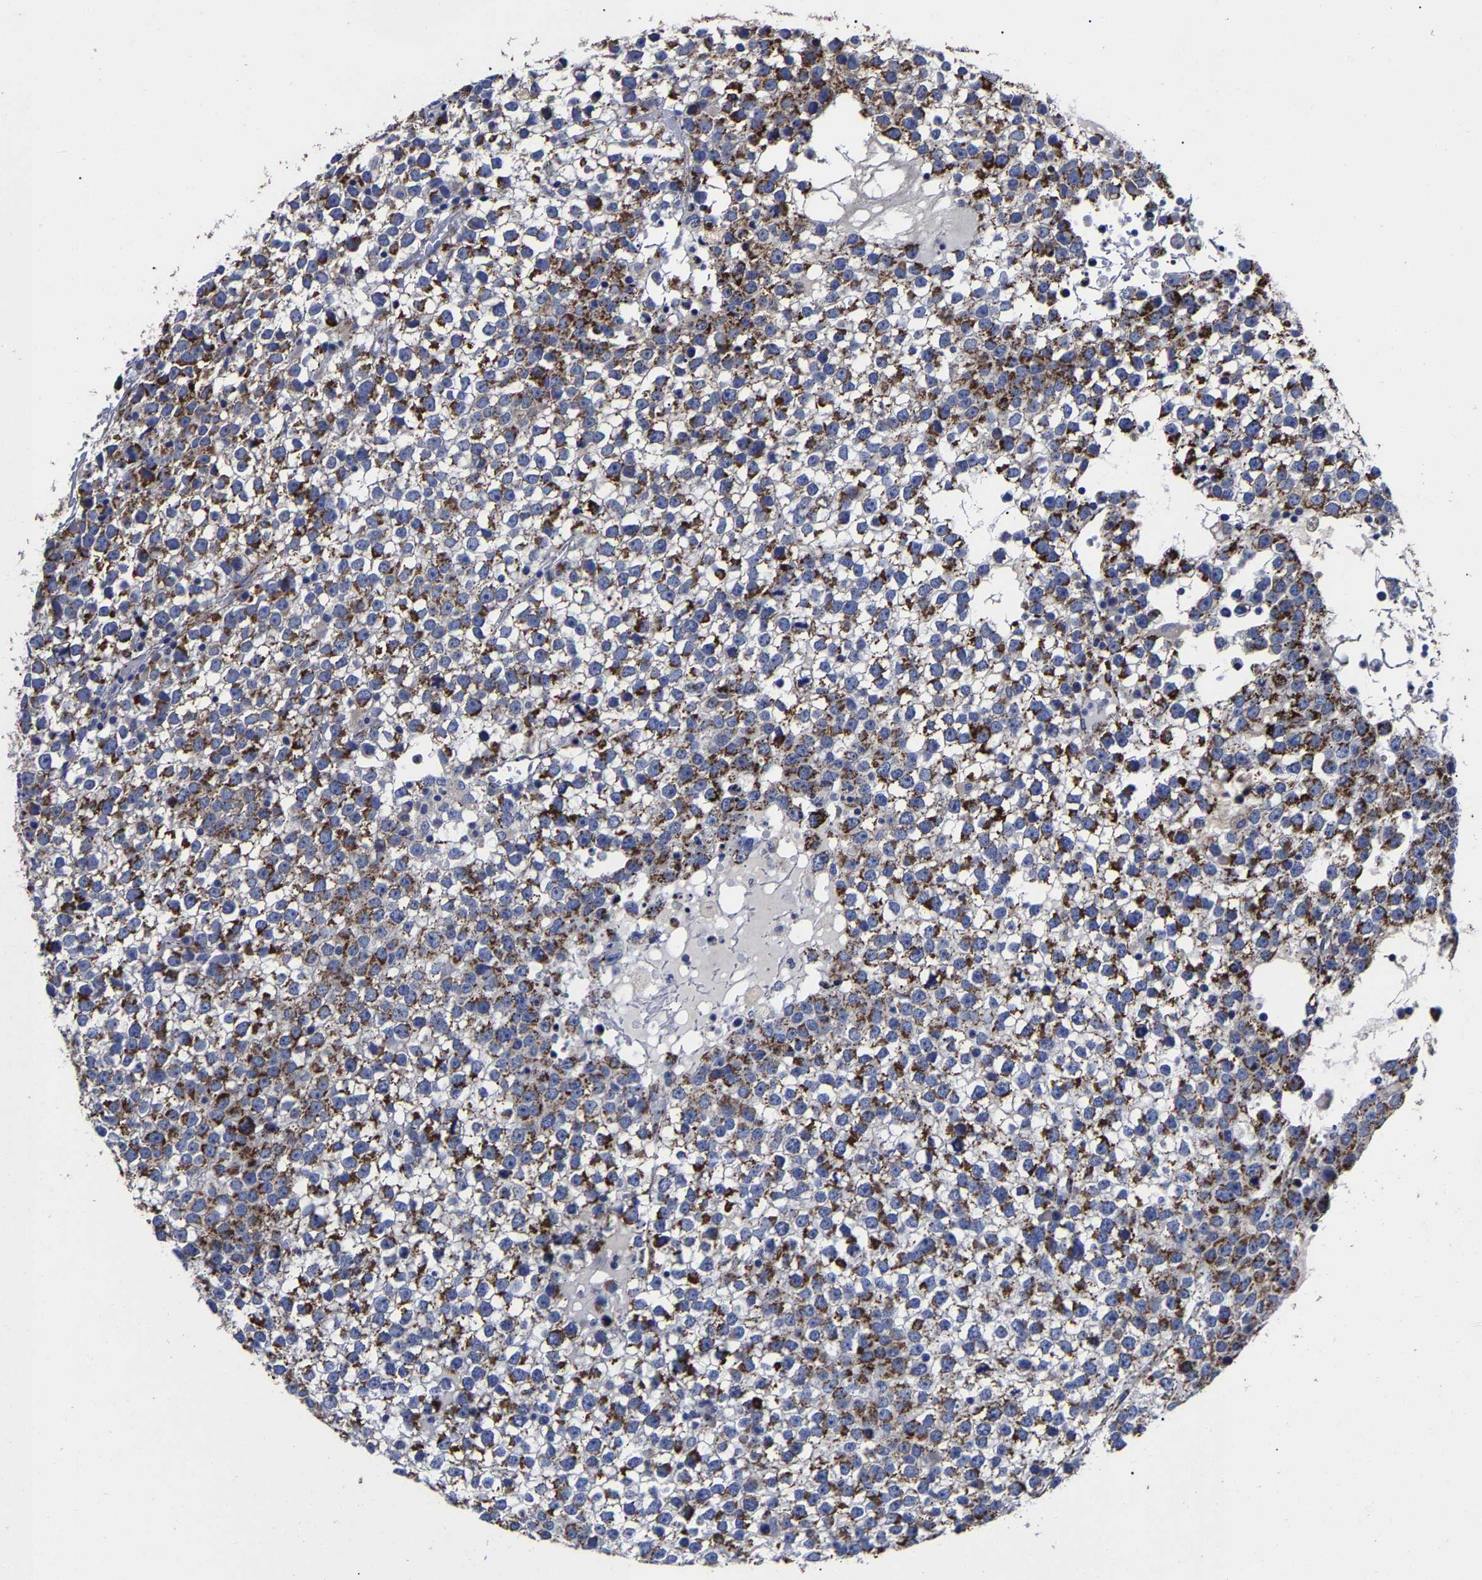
{"staining": {"intensity": "moderate", "quantity": ">75%", "location": "cytoplasmic/membranous"}, "tissue": "testis cancer", "cell_type": "Tumor cells", "image_type": "cancer", "snomed": [{"axis": "morphology", "description": "Seminoma, NOS"}, {"axis": "topography", "description": "Testis"}], "caption": "Testis seminoma stained with a brown dye demonstrates moderate cytoplasmic/membranous positive positivity in approximately >75% of tumor cells.", "gene": "AASS", "patient": {"sex": "male", "age": 65}}